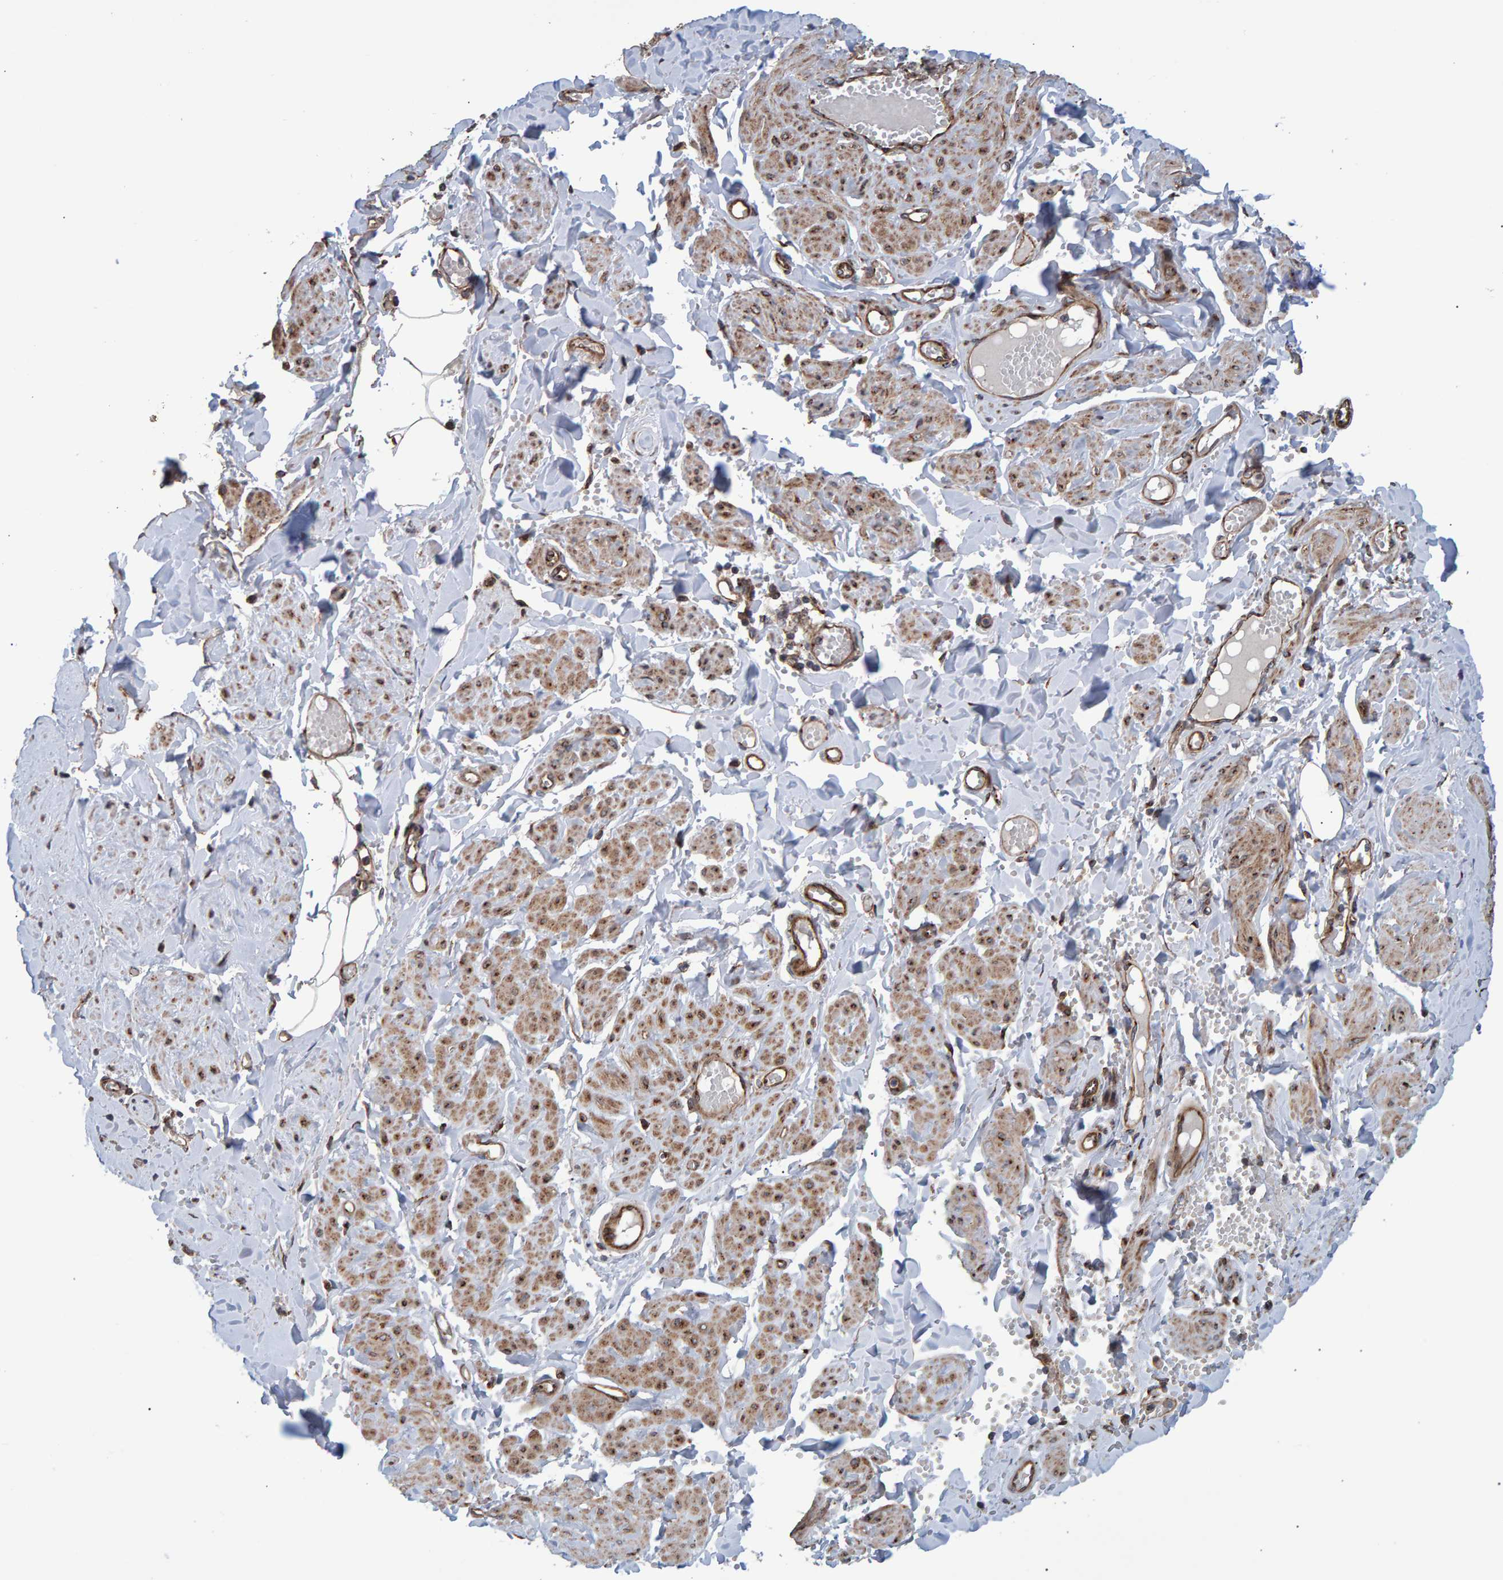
{"staining": {"intensity": "moderate", "quantity": ">75%", "location": "cytoplasmic/membranous"}, "tissue": "adipose tissue", "cell_type": "Adipocytes", "image_type": "normal", "snomed": [{"axis": "morphology", "description": "Normal tissue, NOS"}, {"axis": "topography", "description": "Vascular tissue"}, {"axis": "topography", "description": "Fallopian tube"}, {"axis": "topography", "description": "Ovary"}], "caption": "DAB (3,3'-diaminobenzidine) immunohistochemical staining of unremarkable adipose tissue shows moderate cytoplasmic/membranous protein staining in about >75% of adipocytes.", "gene": "FAM117A", "patient": {"sex": "female", "age": 67}}